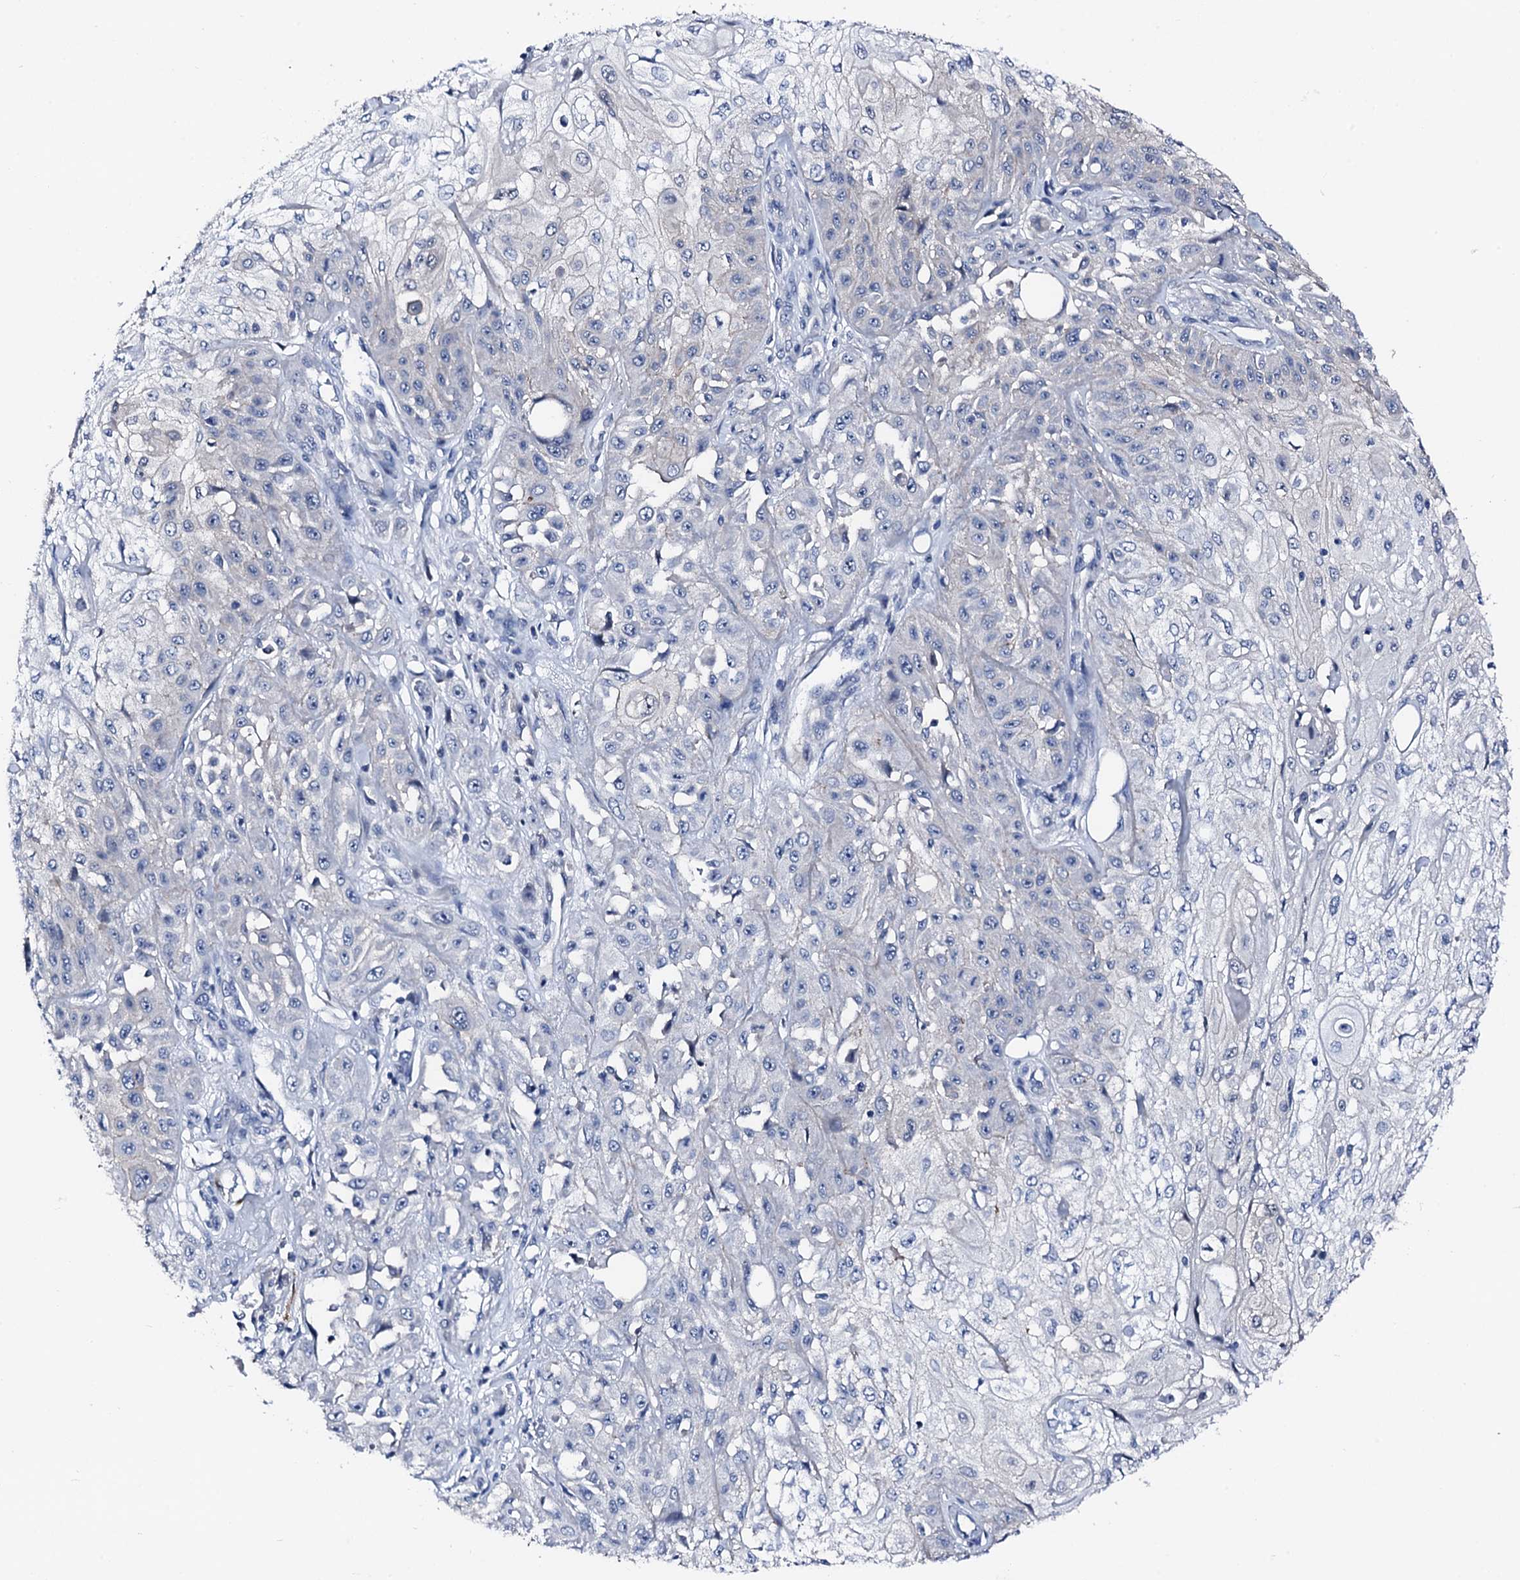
{"staining": {"intensity": "negative", "quantity": "none", "location": "none"}, "tissue": "skin cancer", "cell_type": "Tumor cells", "image_type": "cancer", "snomed": [{"axis": "morphology", "description": "Squamous cell carcinoma, NOS"}, {"axis": "morphology", "description": "Squamous cell carcinoma, metastatic, NOS"}, {"axis": "topography", "description": "Skin"}, {"axis": "topography", "description": "Lymph node"}], "caption": "Metastatic squamous cell carcinoma (skin) stained for a protein using immunohistochemistry (IHC) displays no expression tumor cells.", "gene": "TRAFD1", "patient": {"sex": "male", "age": 75}}